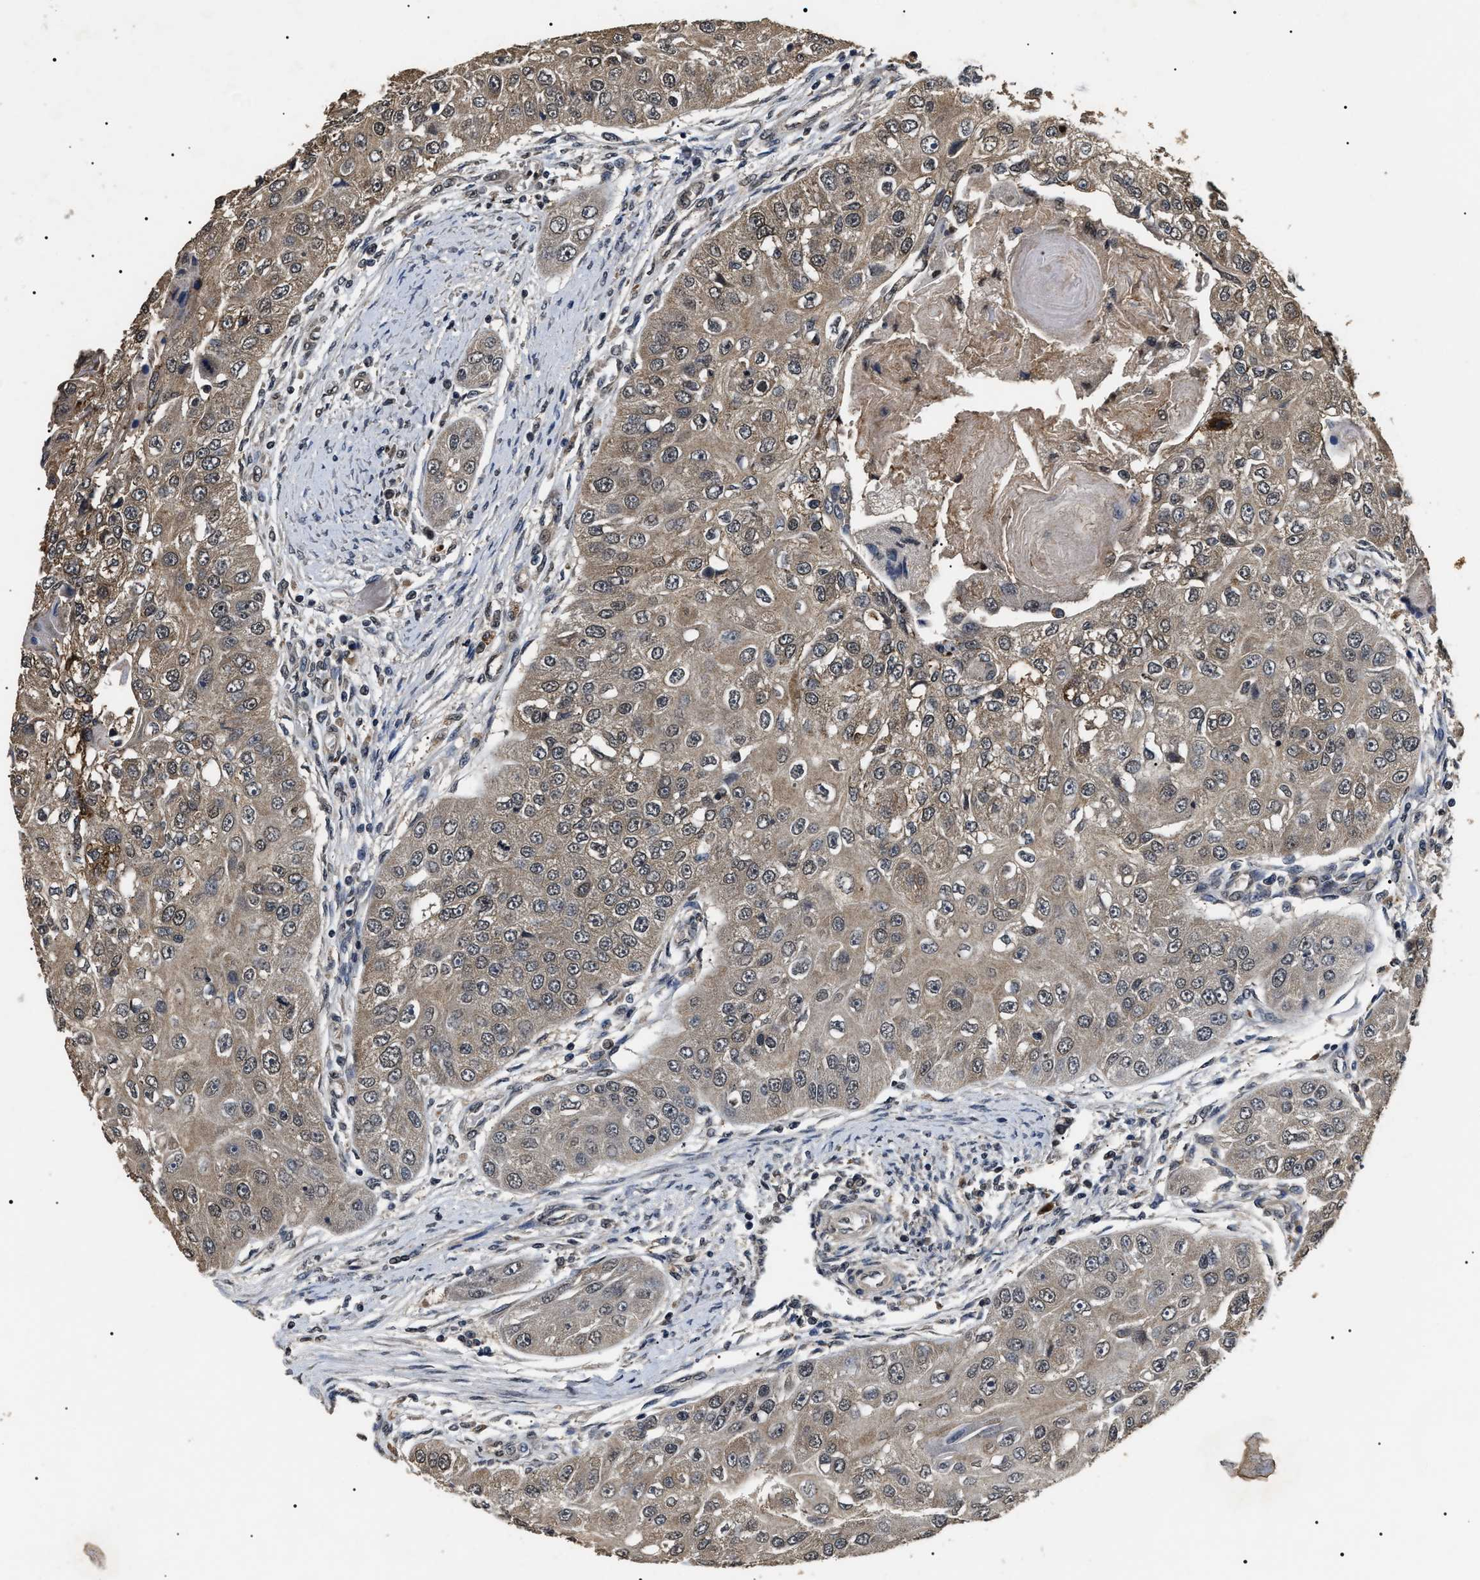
{"staining": {"intensity": "weak", "quantity": ">75%", "location": "cytoplasmic/membranous"}, "tissue": "head and neck cancer", "cell_type": "Tumor cells", "image_type": "cancer", "snomed": [{"axis": "morphology", "description": "Normal tissue, NOS"}, {"axis": "morphology", "description": "Squamous cell carcinoma, NOS"}, {"axis": "topography", "description": "Skeletal muscle"}, {"axis": "topography", "description": "Head-Neck"}], "caption": "A low amount of weak cytoplasmic/membranous expression is seen in about >75% of tumor cells in head and neck squamous cell carcinoma tissue.", "gene": "ANP32E", "patient": {"sex": "male", "age": 51}}